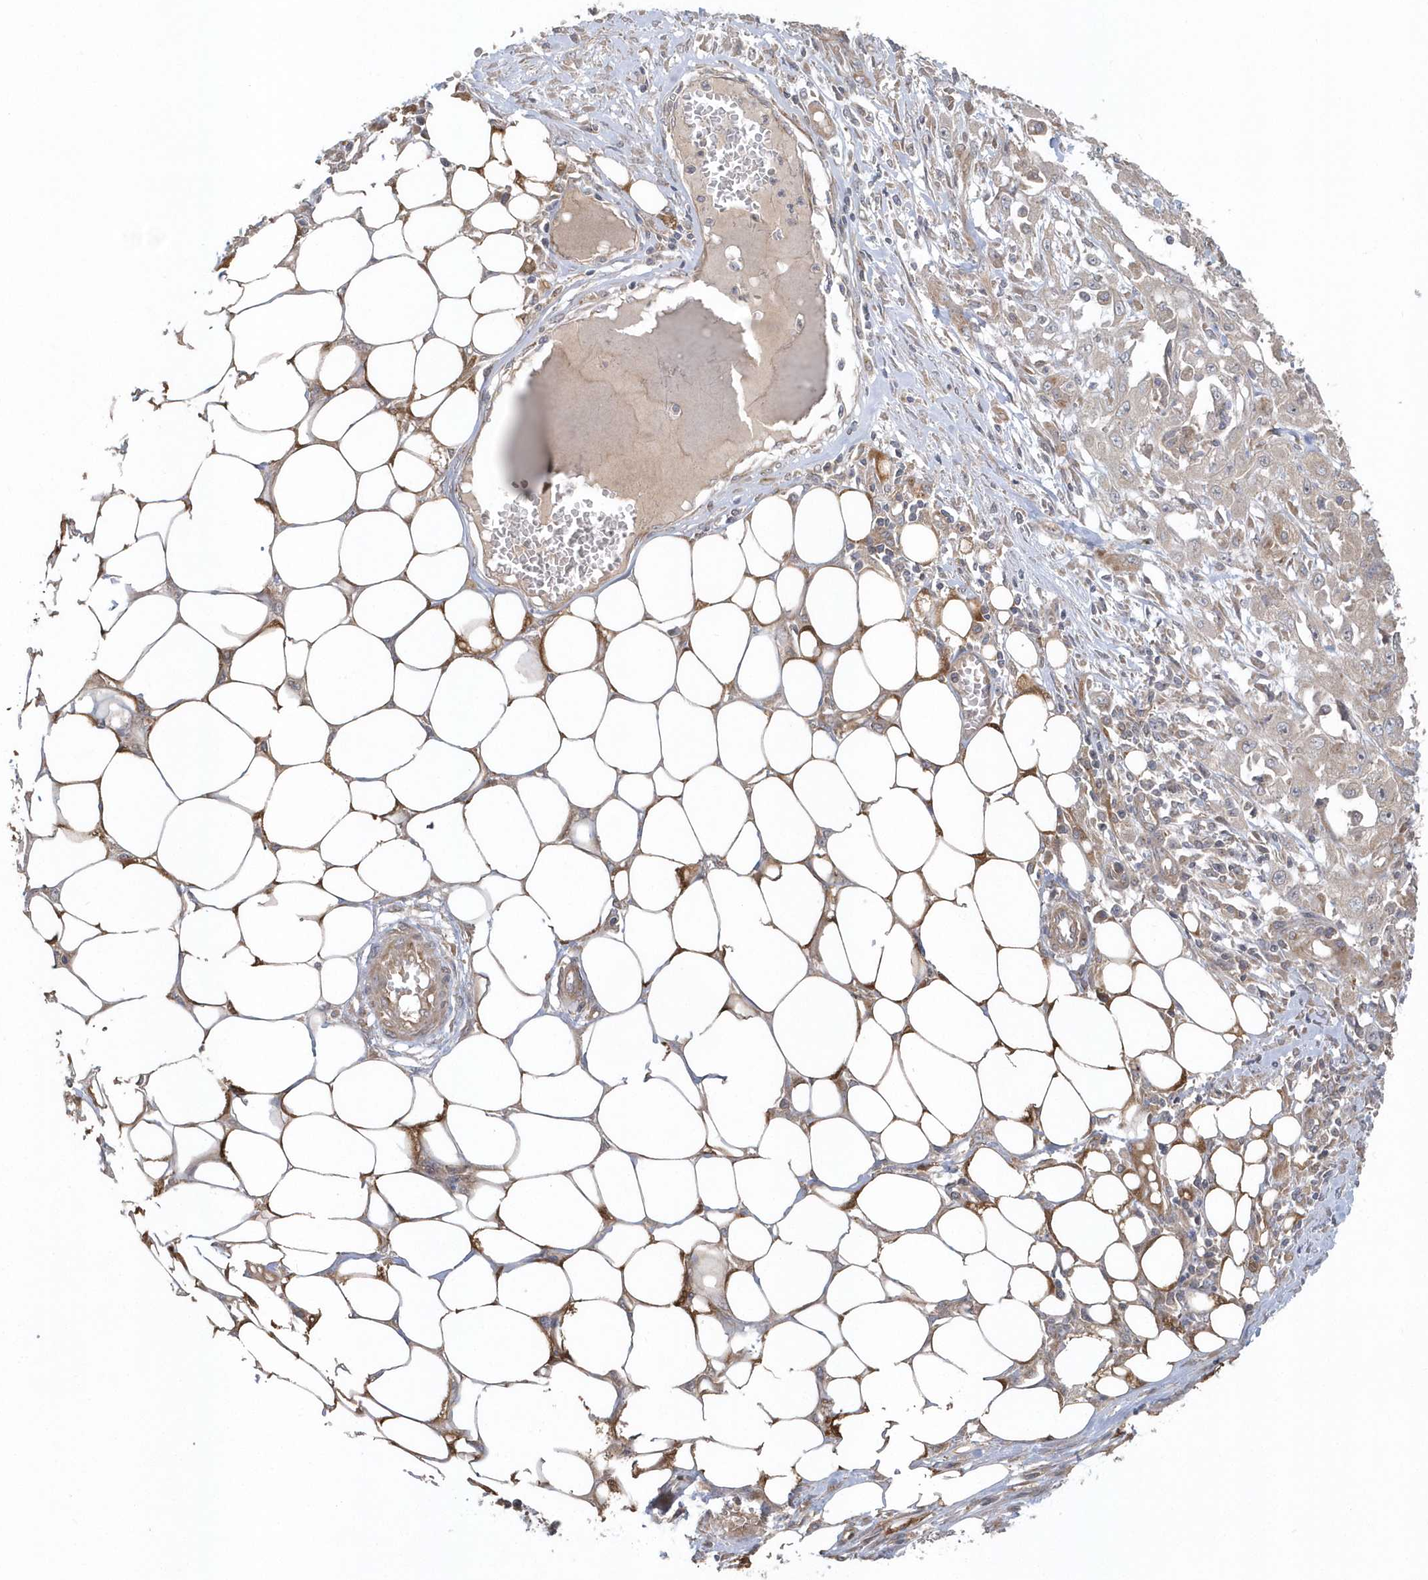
{"staining": {"intensity": "negative", "quantity": "none", "location": "none"}, "tissue": "skin cancer", "cell_type": "Tumor cells", "image_type": "cancer", "snomed": [{"axis": "morphology", "description": "Squamous cell carcinoma, NOS"}, {"axis": "morphology", "description": "Squamous cell carcinoma, metastatic, NOS"}, {"axis": "topography", "description": "Skin"}, {"axis": "topography", "description": "Lymph node"}], "caption": "An image of human squamous cell carcinoma (skin) is negative for staining in tumor cells. (DAB immunohistochemistry visualized using brightfield microscopy, high magnification).", "gene": "ACTR1A", "patient": {"sex": "male", "age": 75}}